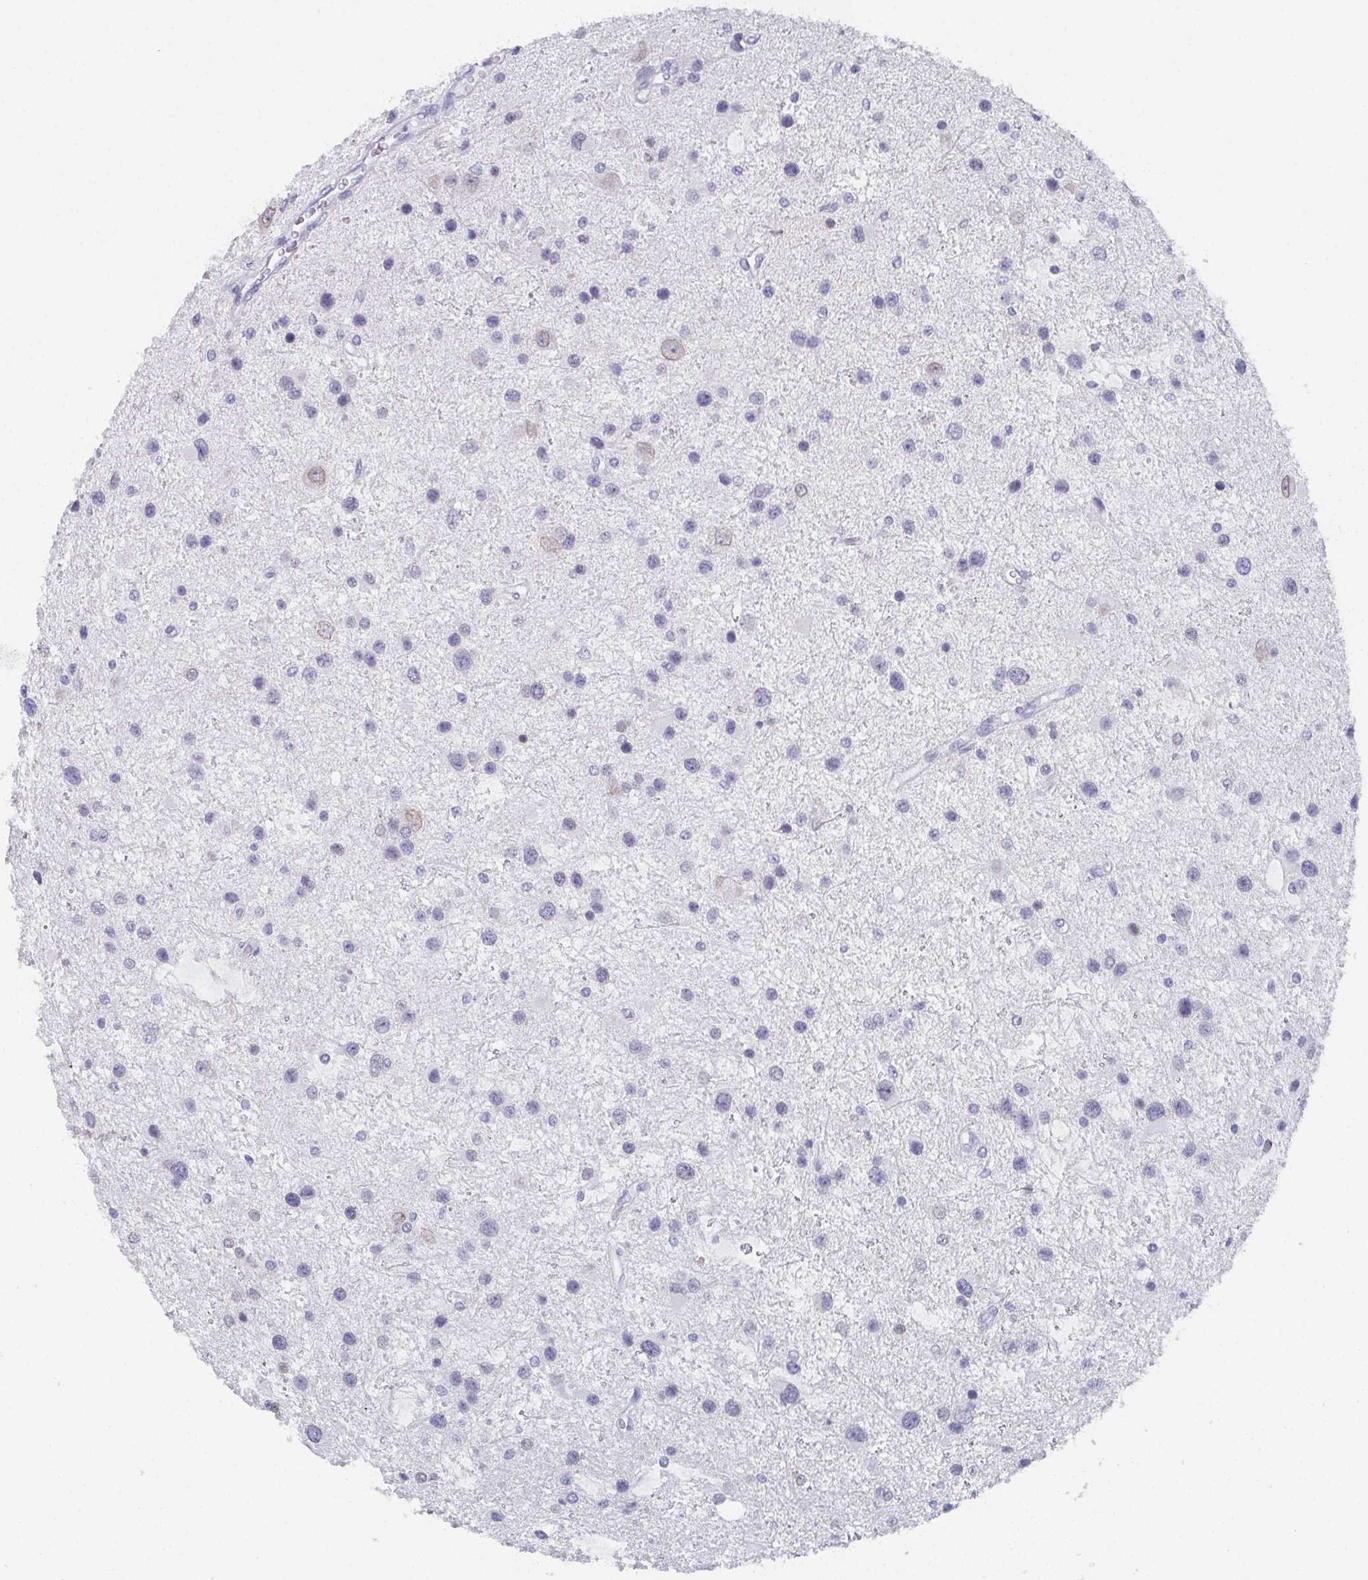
{"staining": {"intensity": "weak", "quantity": "<25%", "location": "nuclear"}, "tissue": "glioma", "cell_type": "Tumor cells", "image_type": "cancer", "snomed": [{"axis": "morphology", "description": "Glioma, malignant, Low grade"}, {"axis": "topography", "description": "Brain"}], "caption": "Immunohistochemistry (IHC) micrograph of neoplastic tissue: human low-grade glioma (malignant) stained with DAB demonstrates no significant protein staining in tumor cells.", "gene": "DYDC2", "patient": {"sex": "female", "age": 32}}